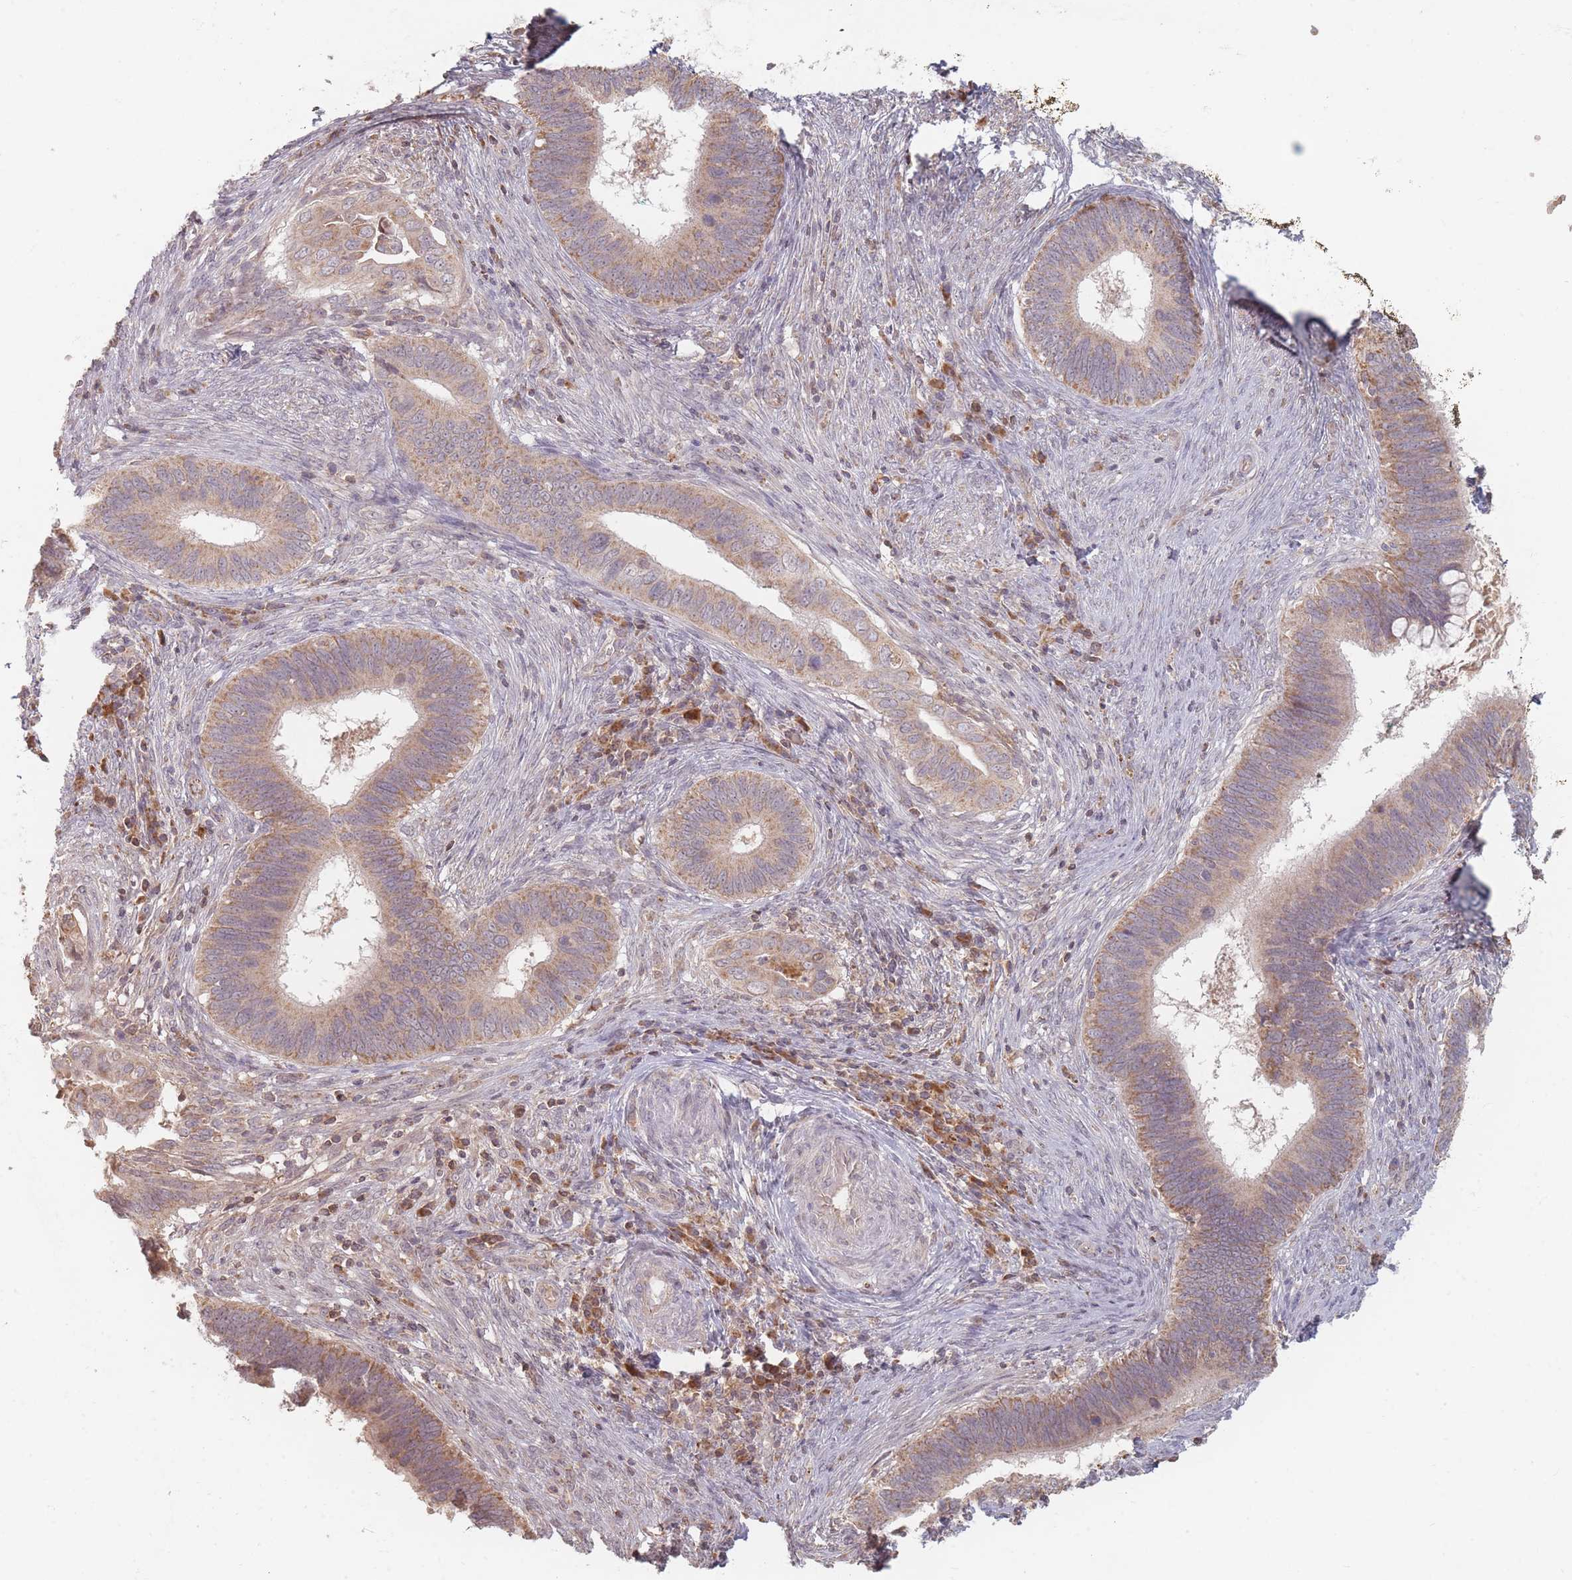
{"staining": {"intensity": "moderate", "quantity": "25%-75%", "location": "cytoplasmic/membranous"}, "tissue": "cervical cancer", "cell_type": "Tumor cells", "image_type": "cancer", "snomed": [{"axis": "morphology", "description": "Adenocarcinoma, NOS"}, {"axis": "topography", "description": "Cervix"}], "caption": "Cervical cancer stained with a protein marker reveals moderate staining in tumor cells.", "gene": "OR2M4", "patient": {"sex": "female", "age": 42}}